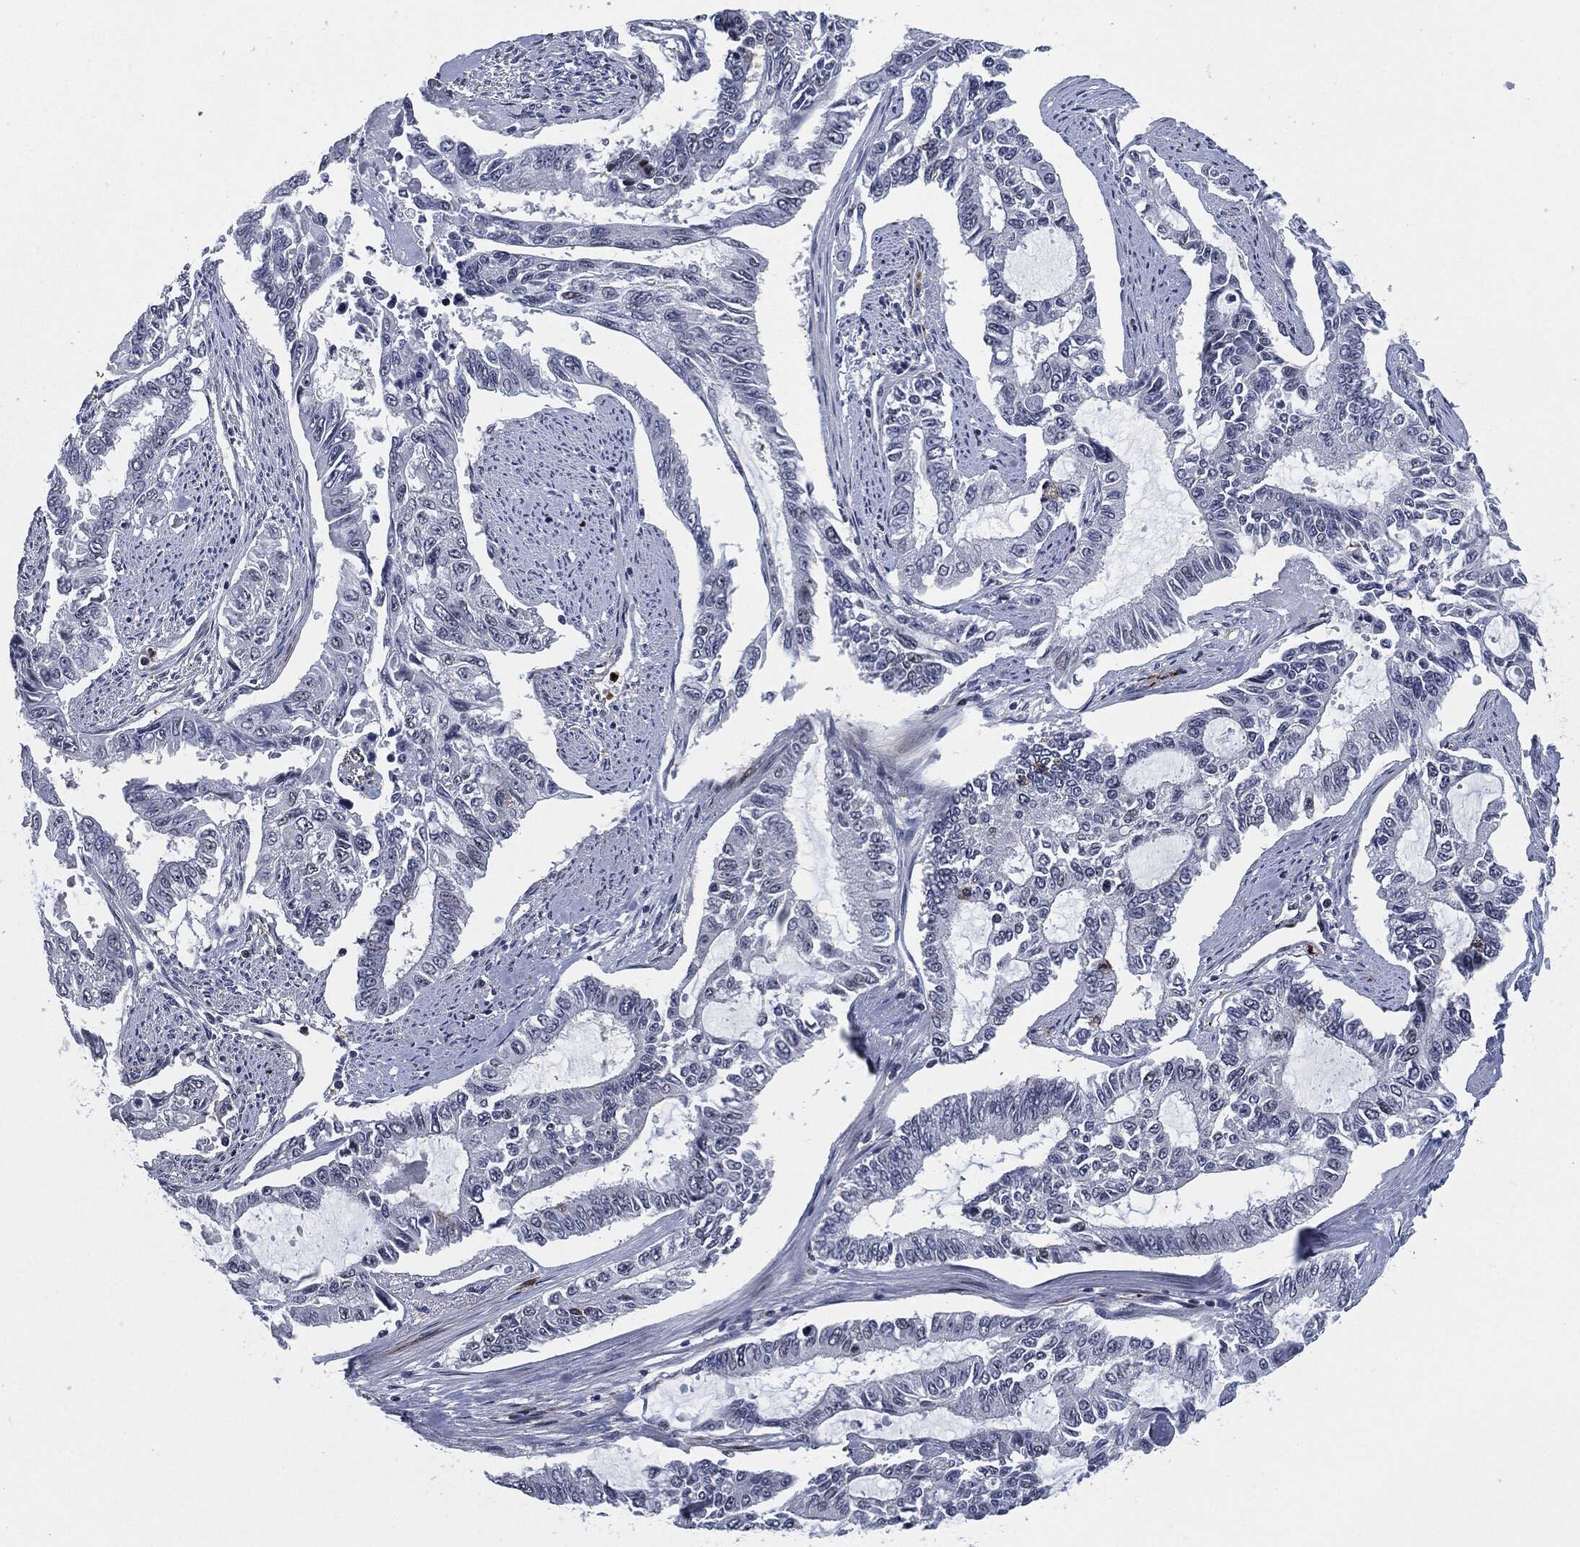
{"staining": {"intensity": "negative", "quantity": "none", "location": "none"}, "tissue": "endometrial cancer", "cell_type": "Tumor cells", "image_type": "cancer", "snomed": [{"axis": "morphology", "description": "Adenocarcinoma, NOS"}, {"axis": "topography", "description": "Uterus"}], "caption": "Tumor cells are negative for brown protein staining in endometrial adenocarcinoma.", "gene": "AKT2", "patient": {"sex": "female", "age": 59}}